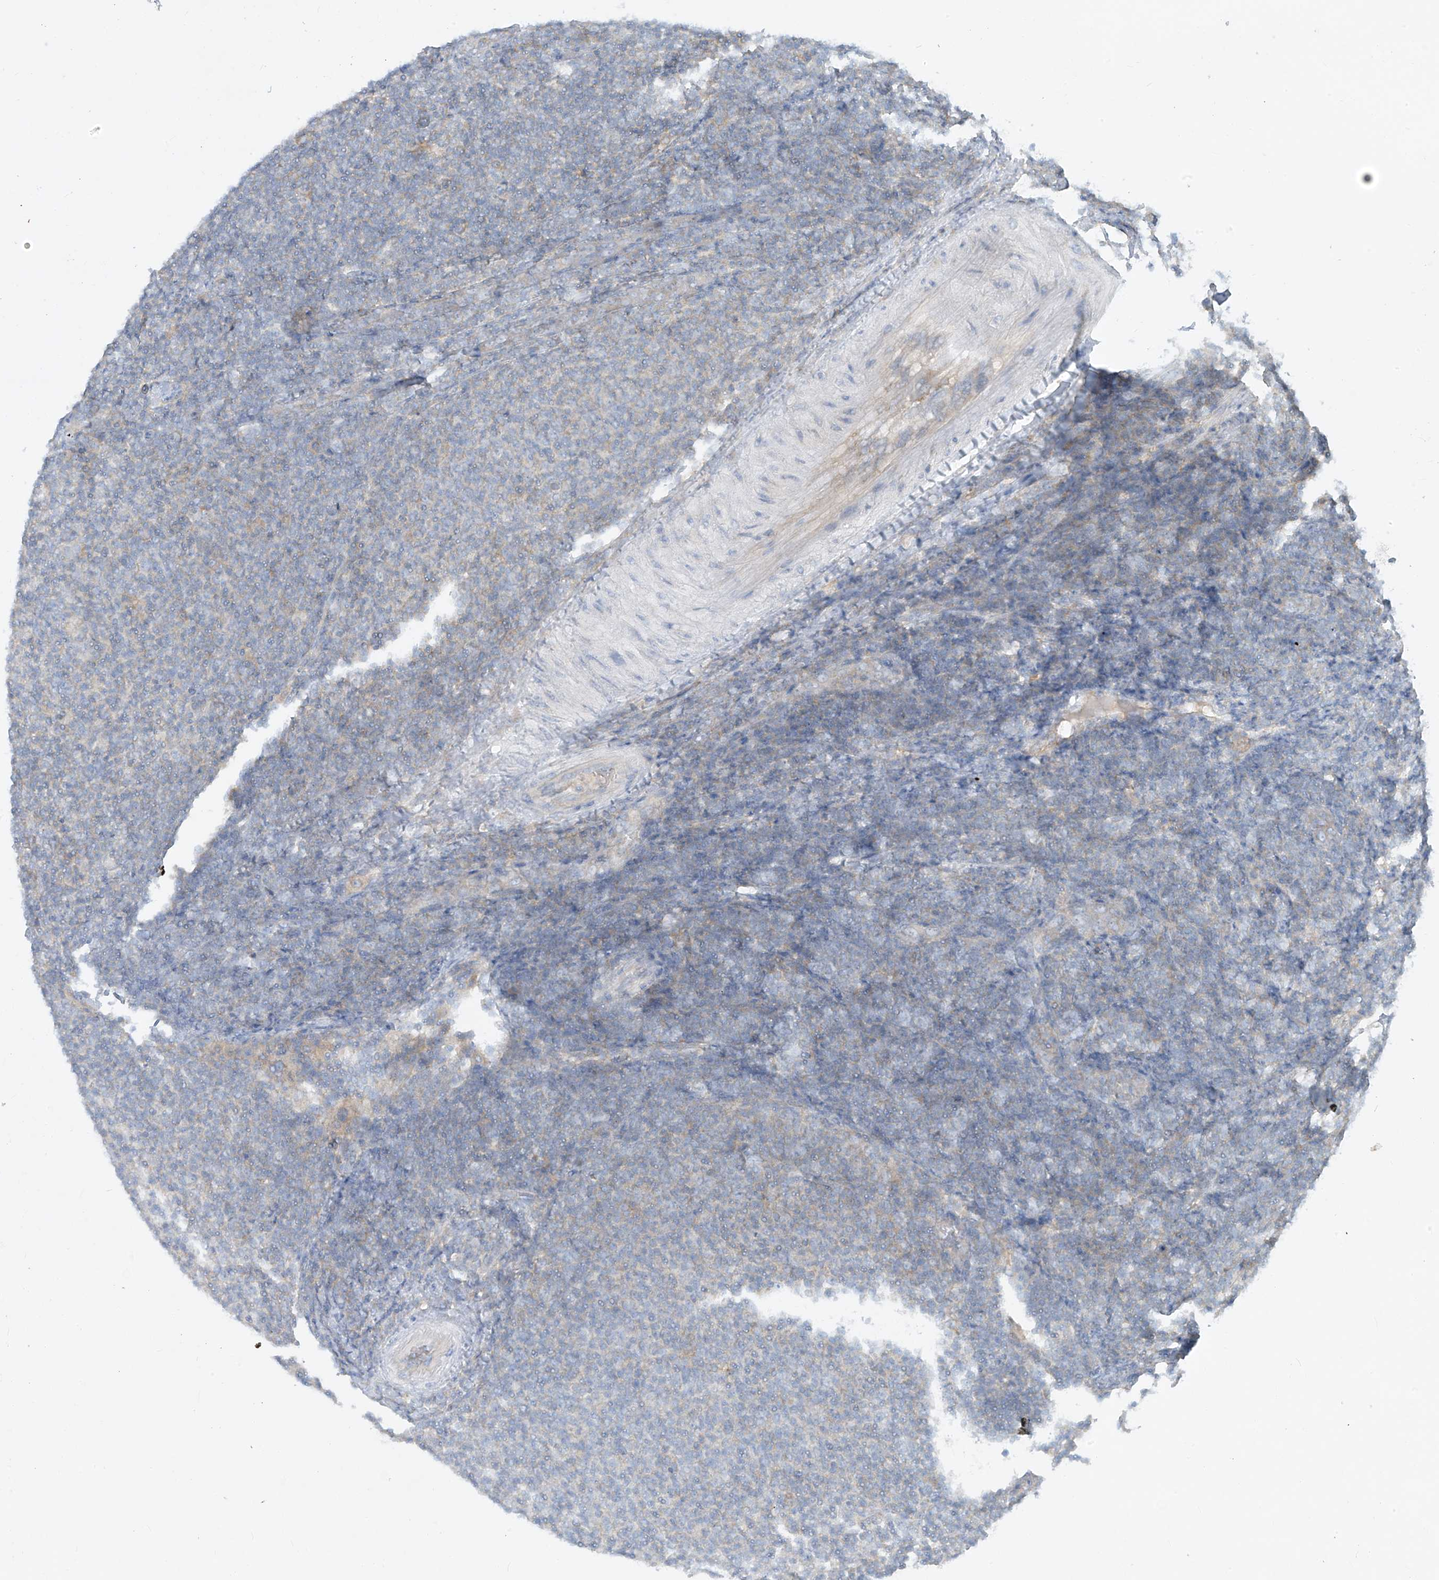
{"staining": {"intensity": "negative", "quantity": "none", "location": "none"}, "tissue": "lymphoma", "cell_type": "Tumor cells", "image_type": "cancer", "snomed": [{"axis": "morphology", "description": "Malignant lymphoma, non-Hodgkin's type, Low grade"}, {"axis": "topography", "description": "Lymph node"}], "caption": "A histopathology image of low-grade malignant lymphoma, non-Hodgkin's type stained for a protein shows no brown staining in tumor cells. (Brightfield microscopy of DAB (3,3'-diaminobenzidine) immunohistochemistry at high magnification).", "gene": "DGKQ", "patient": {"sex": "male", "age": 66}}